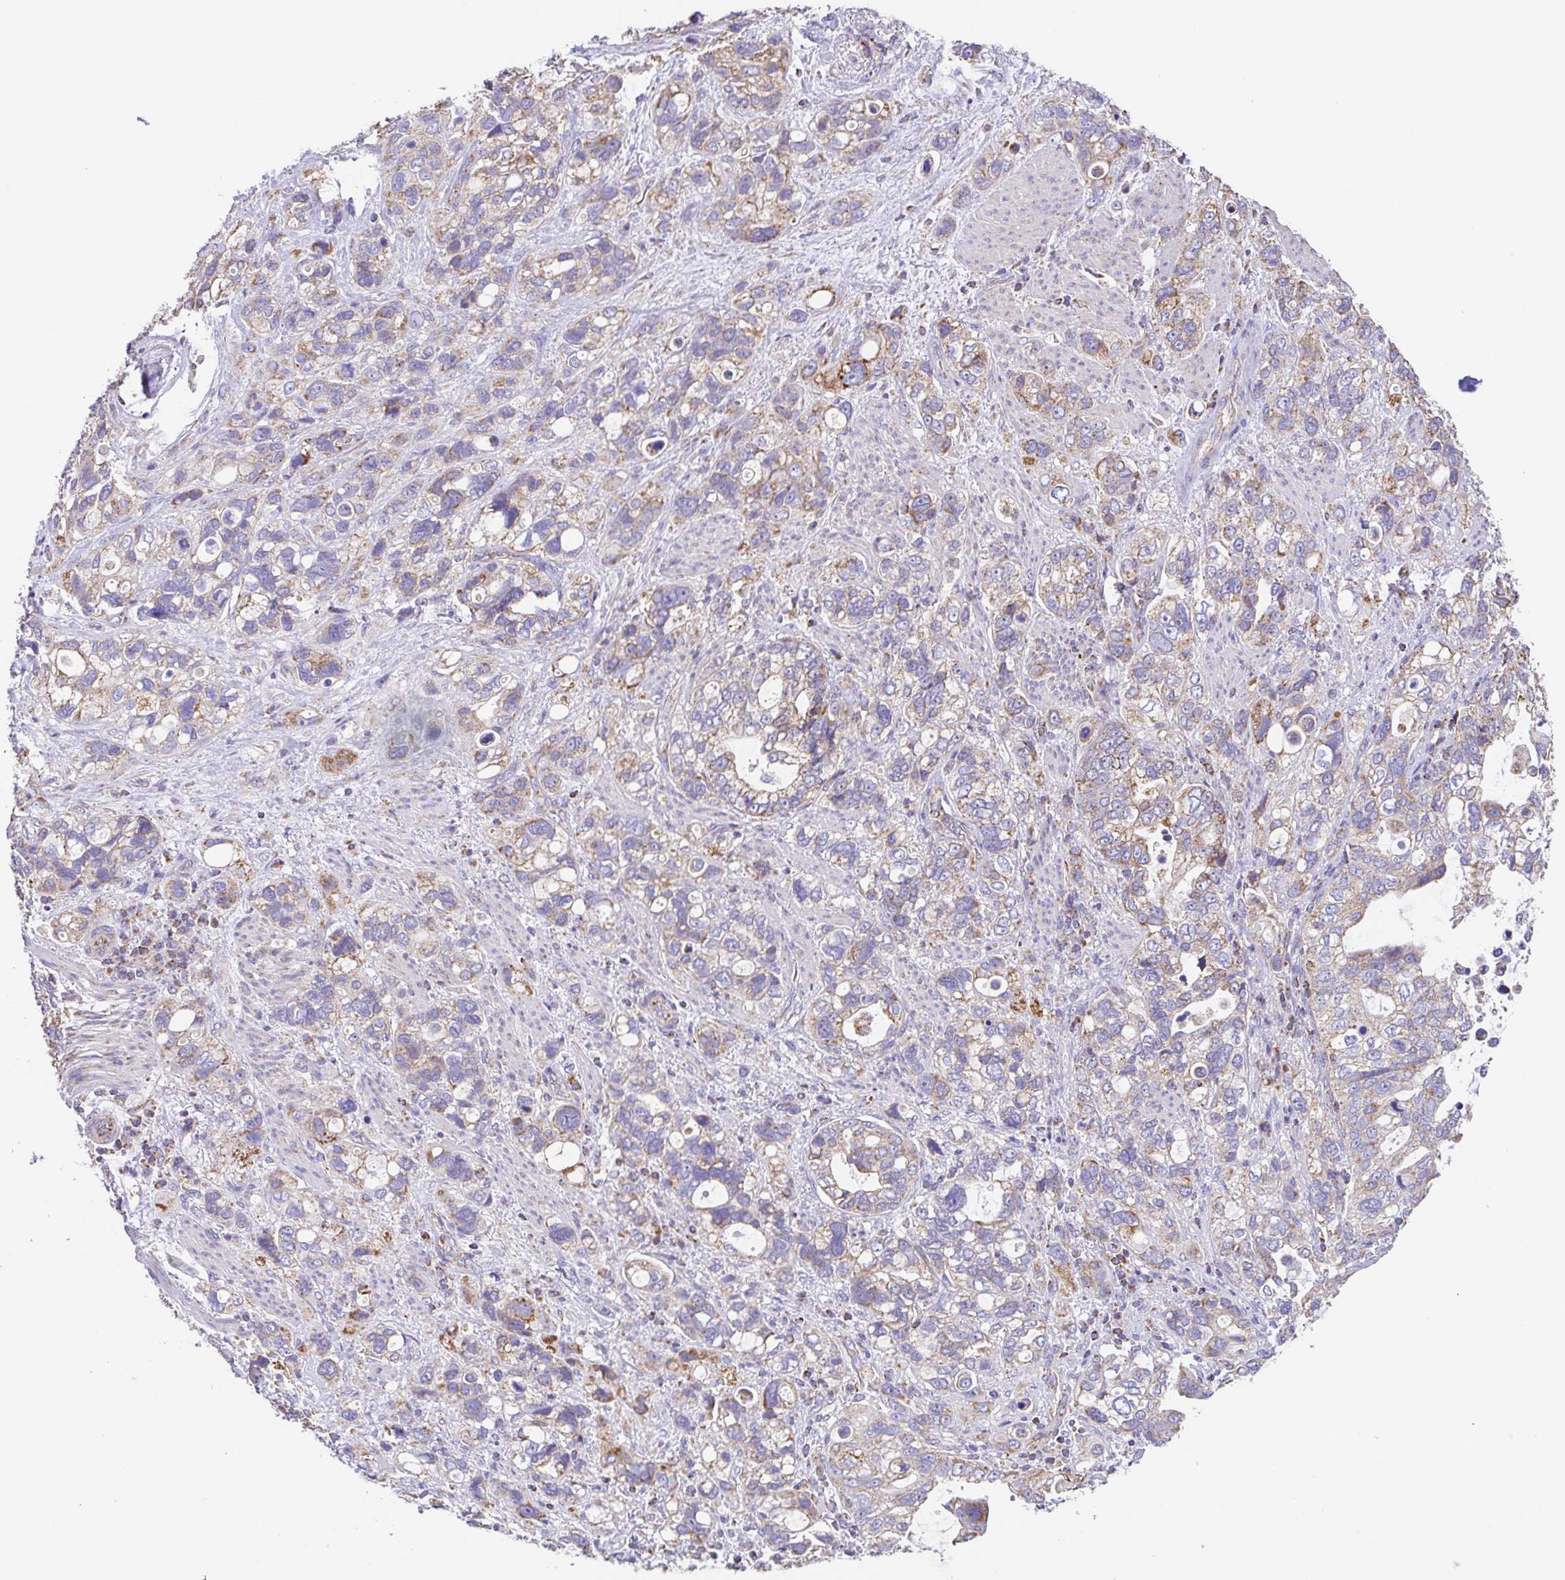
{"staining": {"intensity": "weak", "quantity": ">75%", "location": "cytoplasmic/membranous"}, "tissue": "stomach cancer", "cell_type": "Tumor cells", "image_type": "cancer", "snomed": [{"axis": "morphology", "description": "Adenocarcinoma, NOS"}, {"axis": "topography", "description": "Stomach, upper"}], "caption": "High-magnification brightfield microscopy of stomach adenocarcinoma stained with DAB (3,3'-diaminobenzidine) (brown) and counterstained with hematoxylin (blue). tumor cells exhibit weak cytoplasmic/membranous expression is present in about>75% of cells. (DAB (3,3'-diaminobenzidine) = brown stain, brightfield microscopy at high magnification).", "gene": "GINM1", "patient": {"sex": "female", "age": 81}}